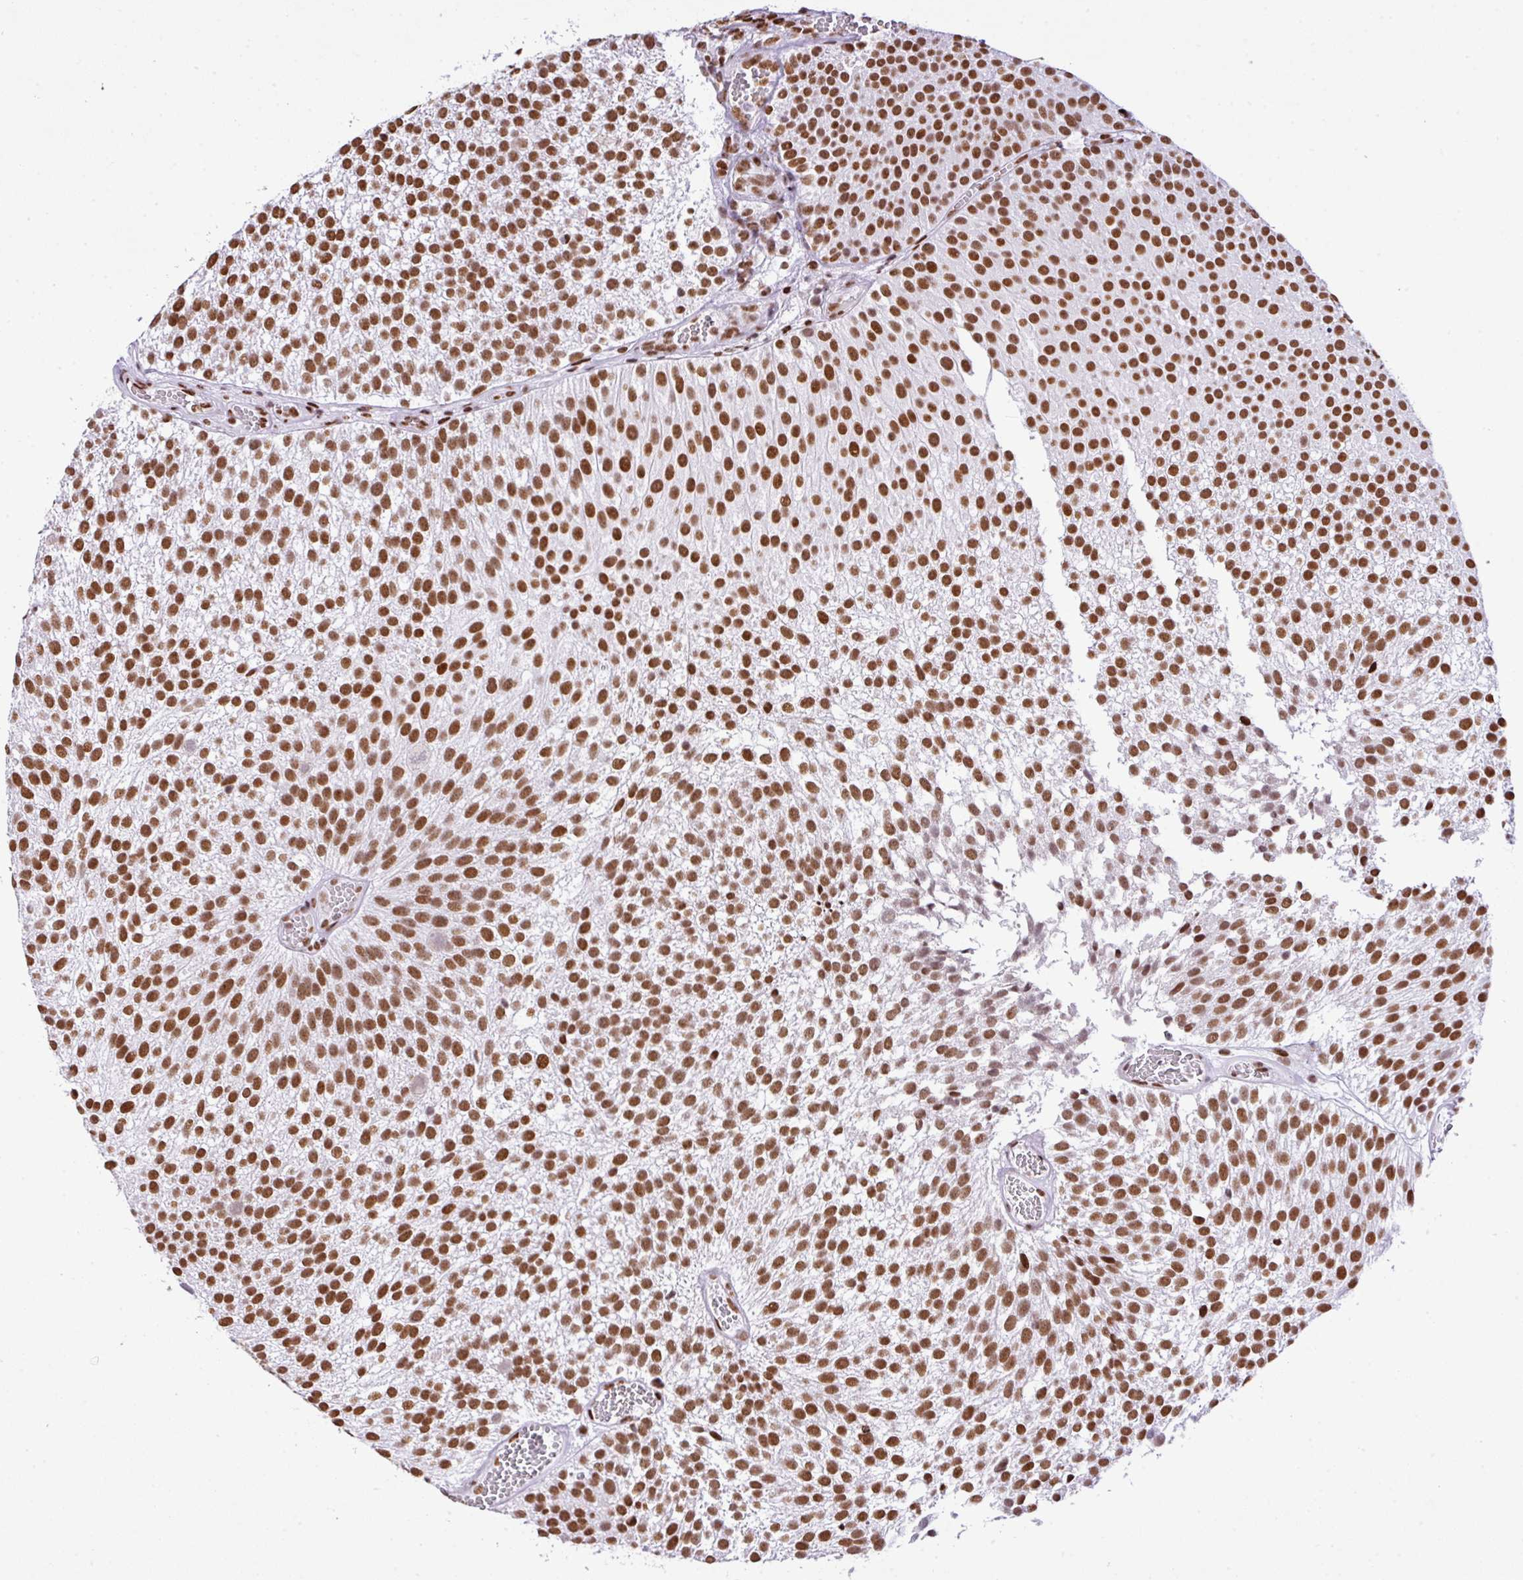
{"staining": {"intensity": "moderate", "quantity": ">75%", "location": "nuclear"}, "tissue": "urothelial cancer", "cell_type": "Tumor cells", "image_type": "cancer", "snomed": [{"axis": "morphology", "description": "Urothelial carcinoma, Low grade"}, {"axis": "topography", "description": "Urinary bladder"}], "caption": "High-power microscopy captured an immunohistochemistry photomicrograph of low-grade urothelial carcinoma, revealing moderate nuclear positivity in approximately >75% of tumor cells. (Stains: DAB in brown, nuclei in blue, Microscopy: brightfield microscopy at high magnification).", "gene": "RARG", "patient": {"sex": "female", "age": 79}}